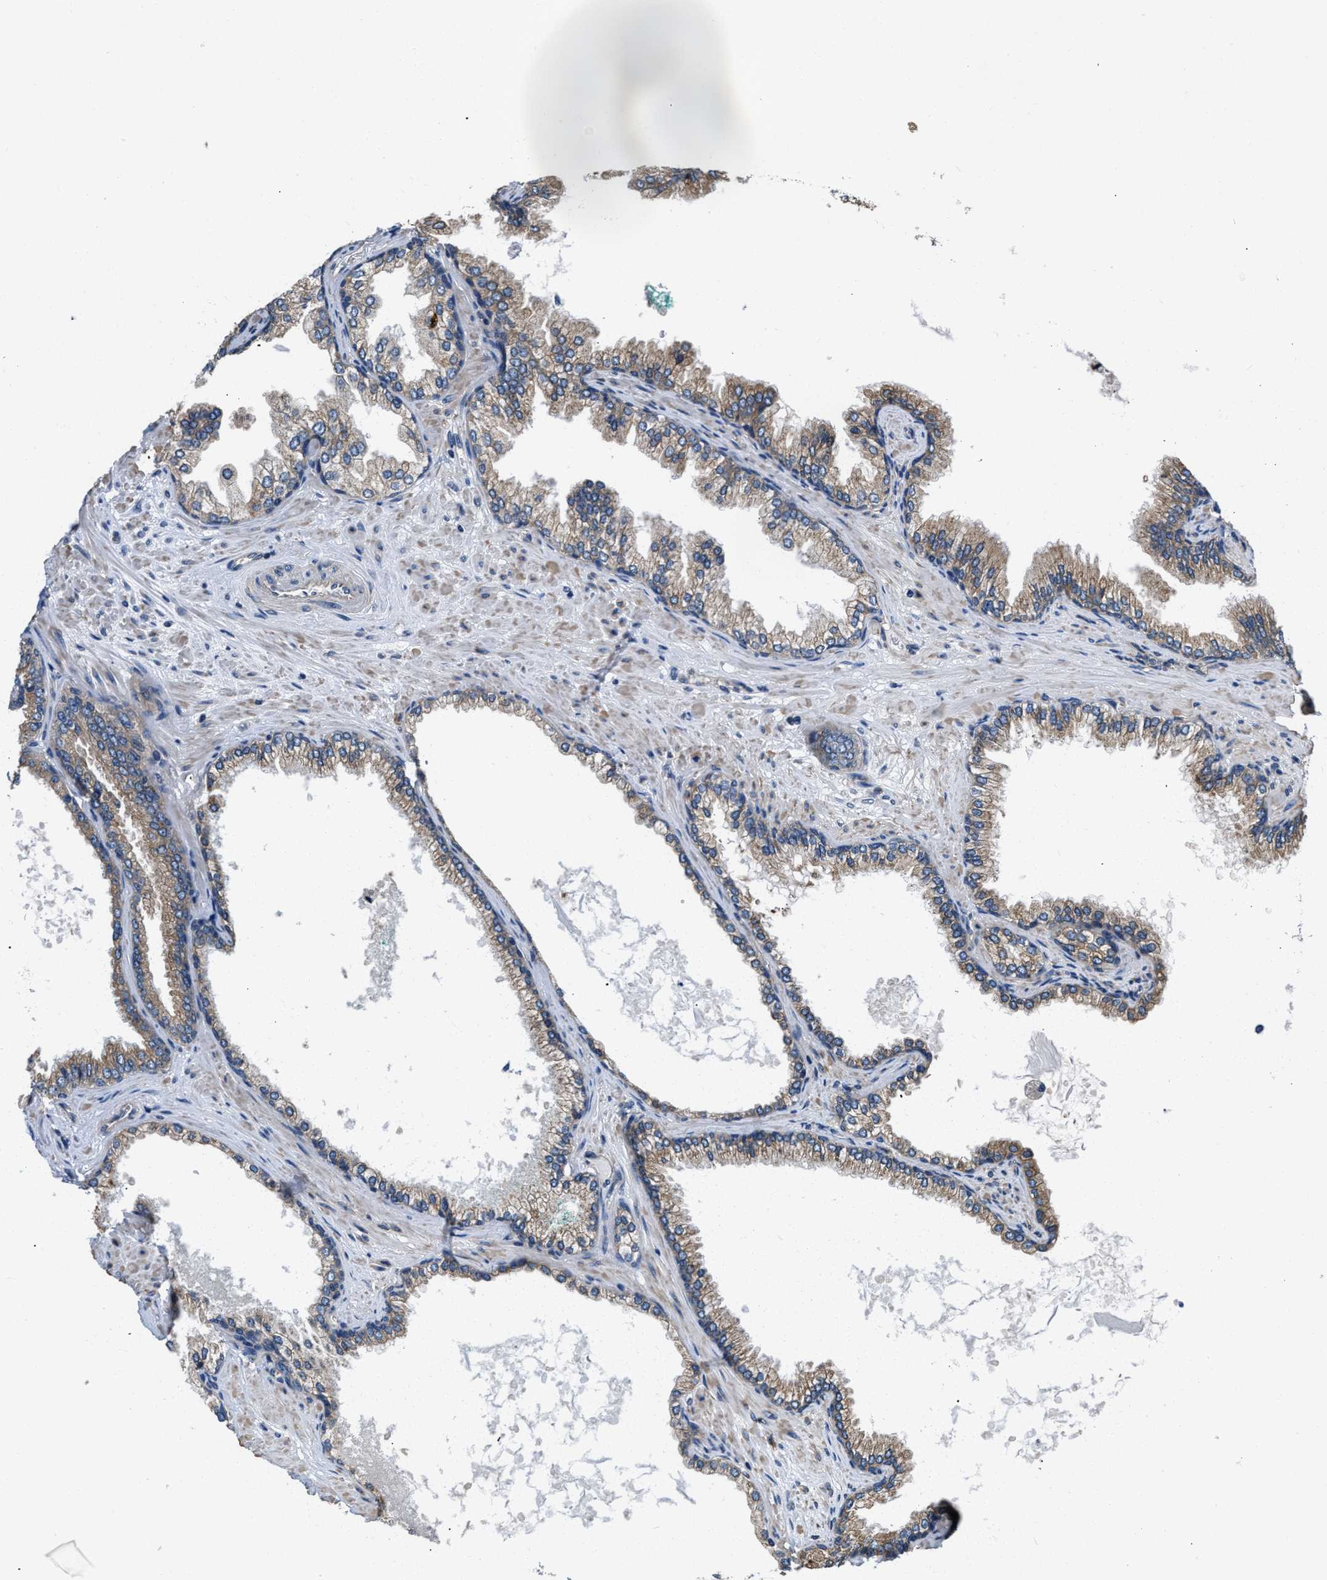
{"staining": {"intensity": "moderate", "quantity": ">75%", "location": "cytoplasmic/membranous"}, "tissue": "prostate cancer", "cell_type": "Tumor cells", "image_type": "cancer", "snomed": [{"axis": "morphology", "description": "Adenocarcinoma, High grade"}, {"axis": "topography", "description": "Prostate"}], "caption": "Immunohistochemistry (IHC) (DAB) staining of human prostate high-grade adenocarcinoma demonstrates moderate cytoplasmic/membranous protein expression in approximately >75% of tumor cells.", "gene": "CEP128", "patient": {"sex": "male", "age": 71}}